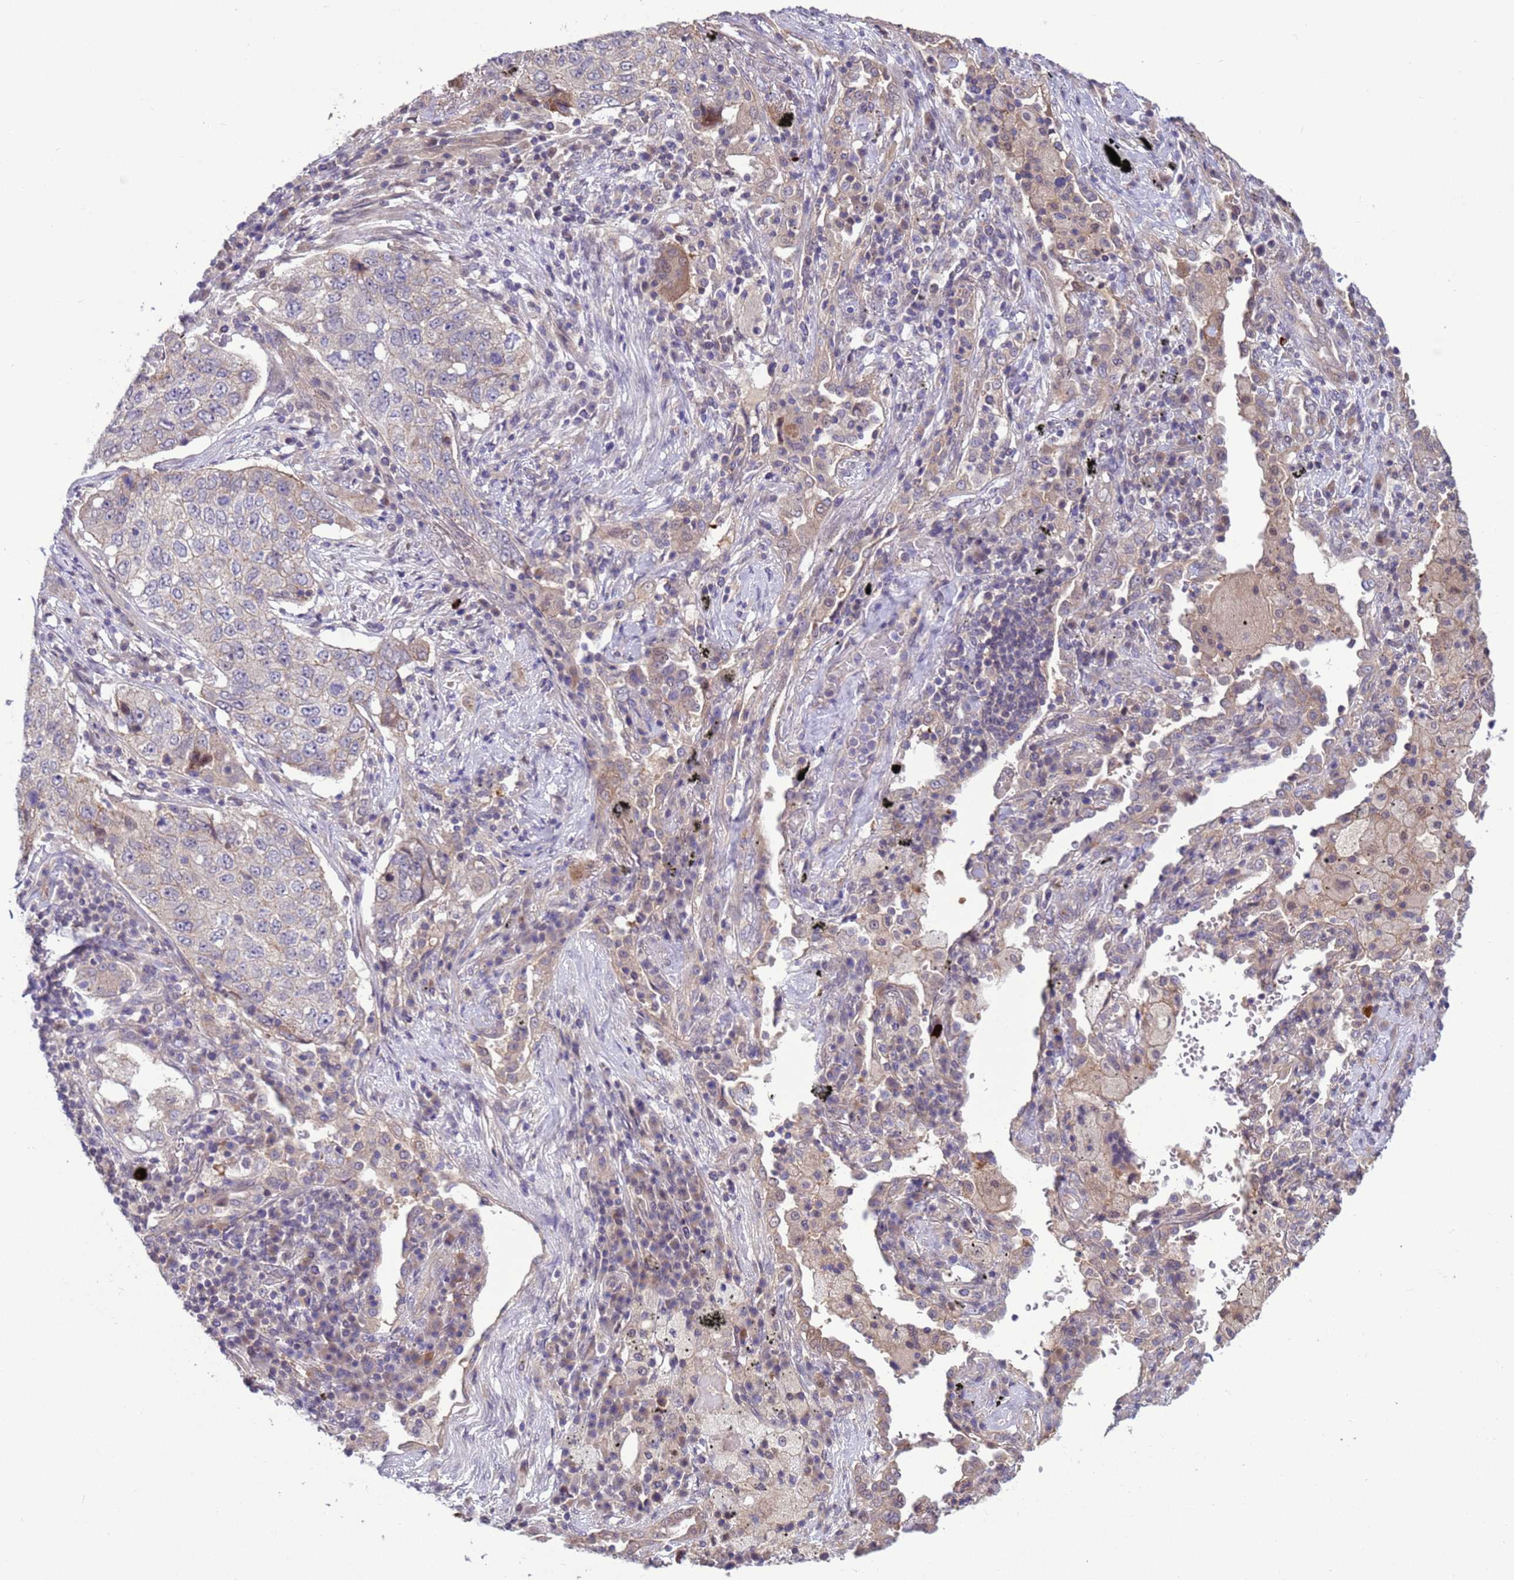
{"staining": {"intensity": "weak", "quantity": "<25%", "location": "cytoplasmic/membranous"}, "tissue": "lung cancer", "cell_type": "Tumor cells", "image_type": "cancer", "snomed": [{"axis": "morphology", "description": "Squamous cell carcinoma, NOS"}, {"axis": "topography", "description": "Lung"}], "caption": "There is no significant expression in tumor cells of lung squamous cell carcinoma.", "gene": "GJA10", "patient": {"sex": "female", "age": 63}}